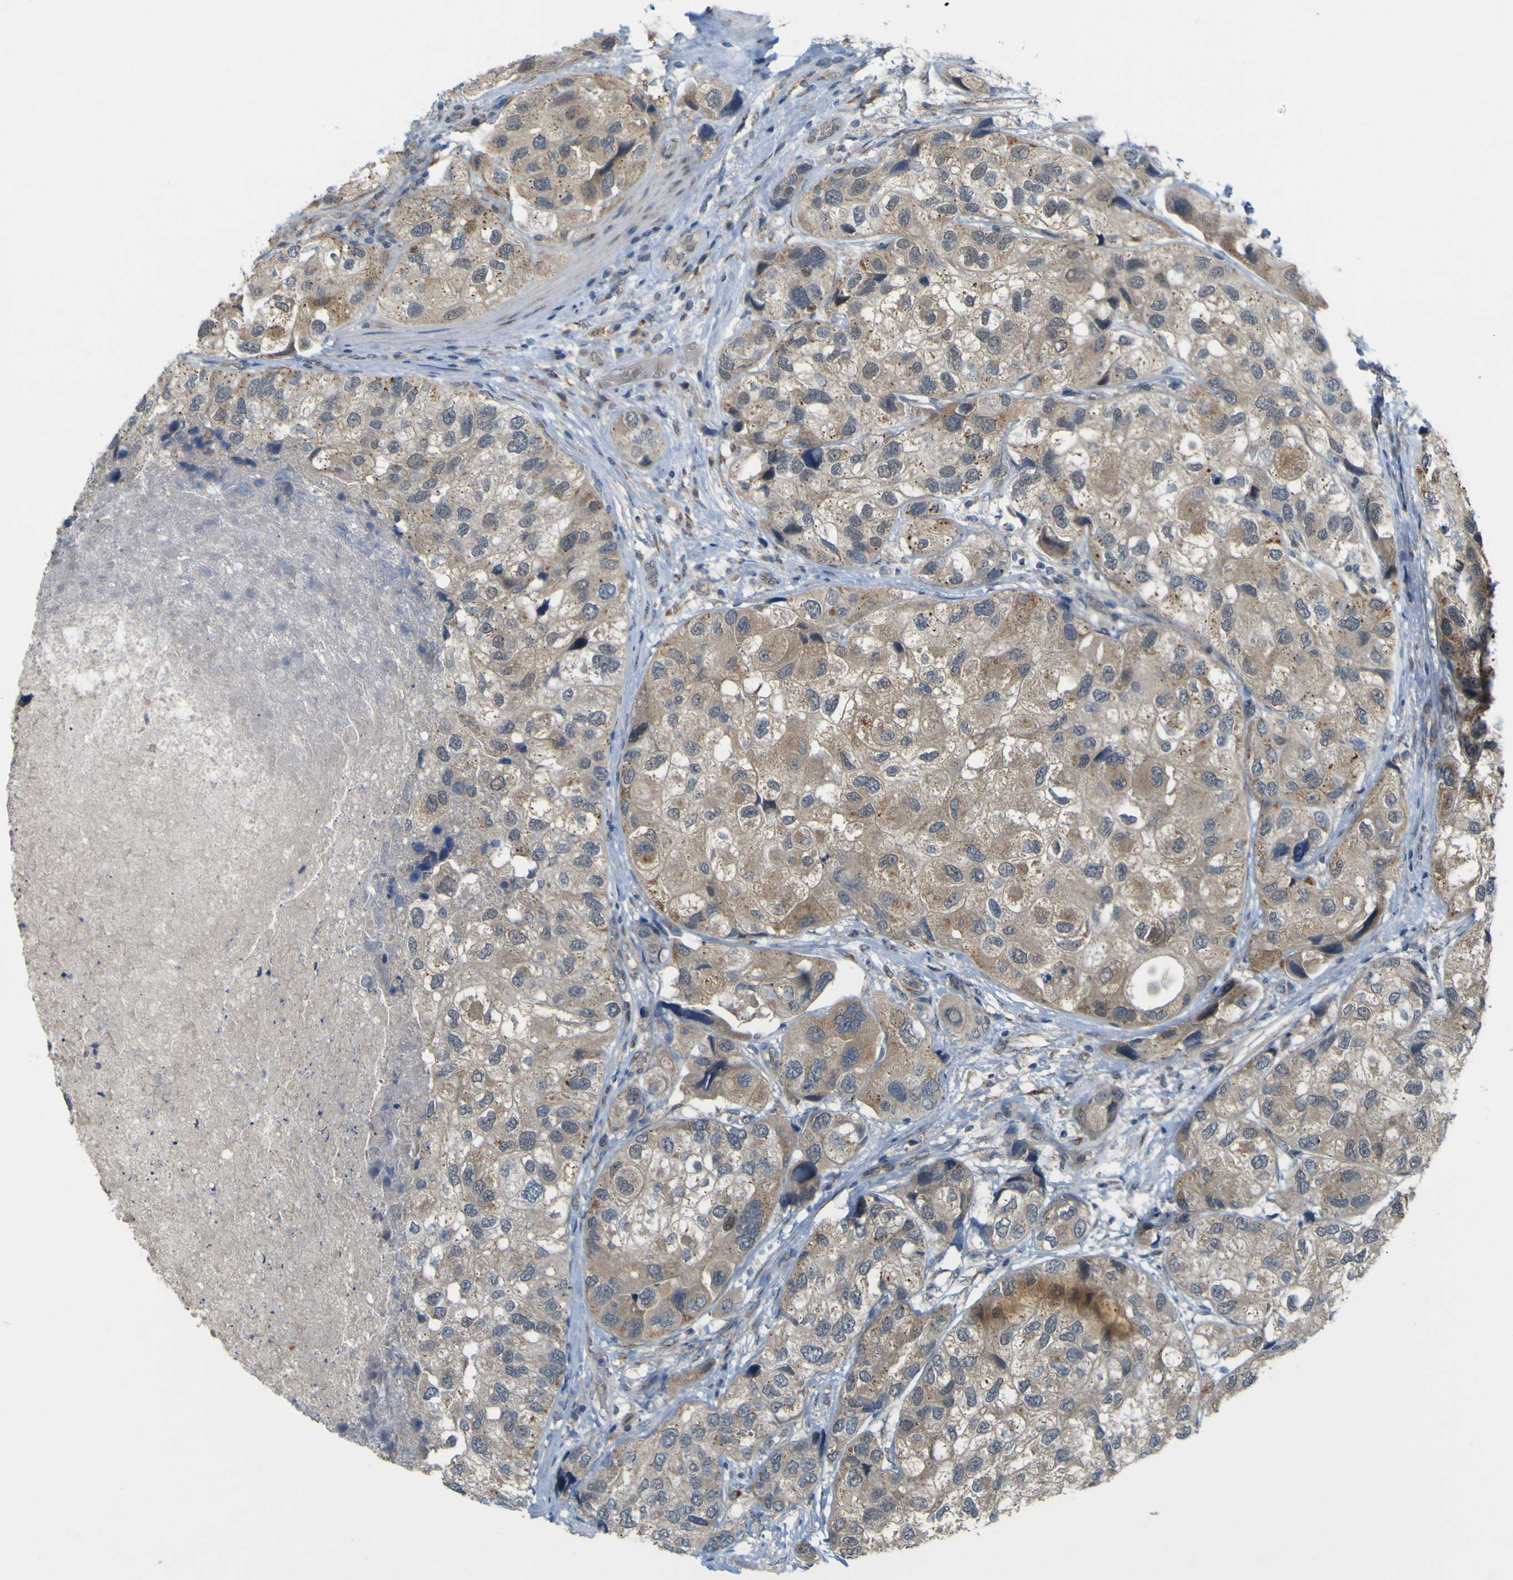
{"staining": {"intensity": "moderate", "quantity": "25%-75%", "location": "cytoplasmic/membranous"}, "tissue": "urothelial cancer", "cell_type": "Tumor cells", "image_type": "cancer", "snomed": [{"axis": "morphology", "description": "Urothelial carcinoma, High grade"}, {"axis": "topography", "description": "Urinary bladder"}], "caption": "IHC histopathology image of neoplastic tissue: urothelial cancer stained using IHC shows medium levels of moderate protein expression localized specifically in the cytoplasmic/membranous of tumor cells, appearing as a cytoplasmic/membranous brown color.", "gene": "IGF2R", "patient": {"sex": "female", "age": 64}}